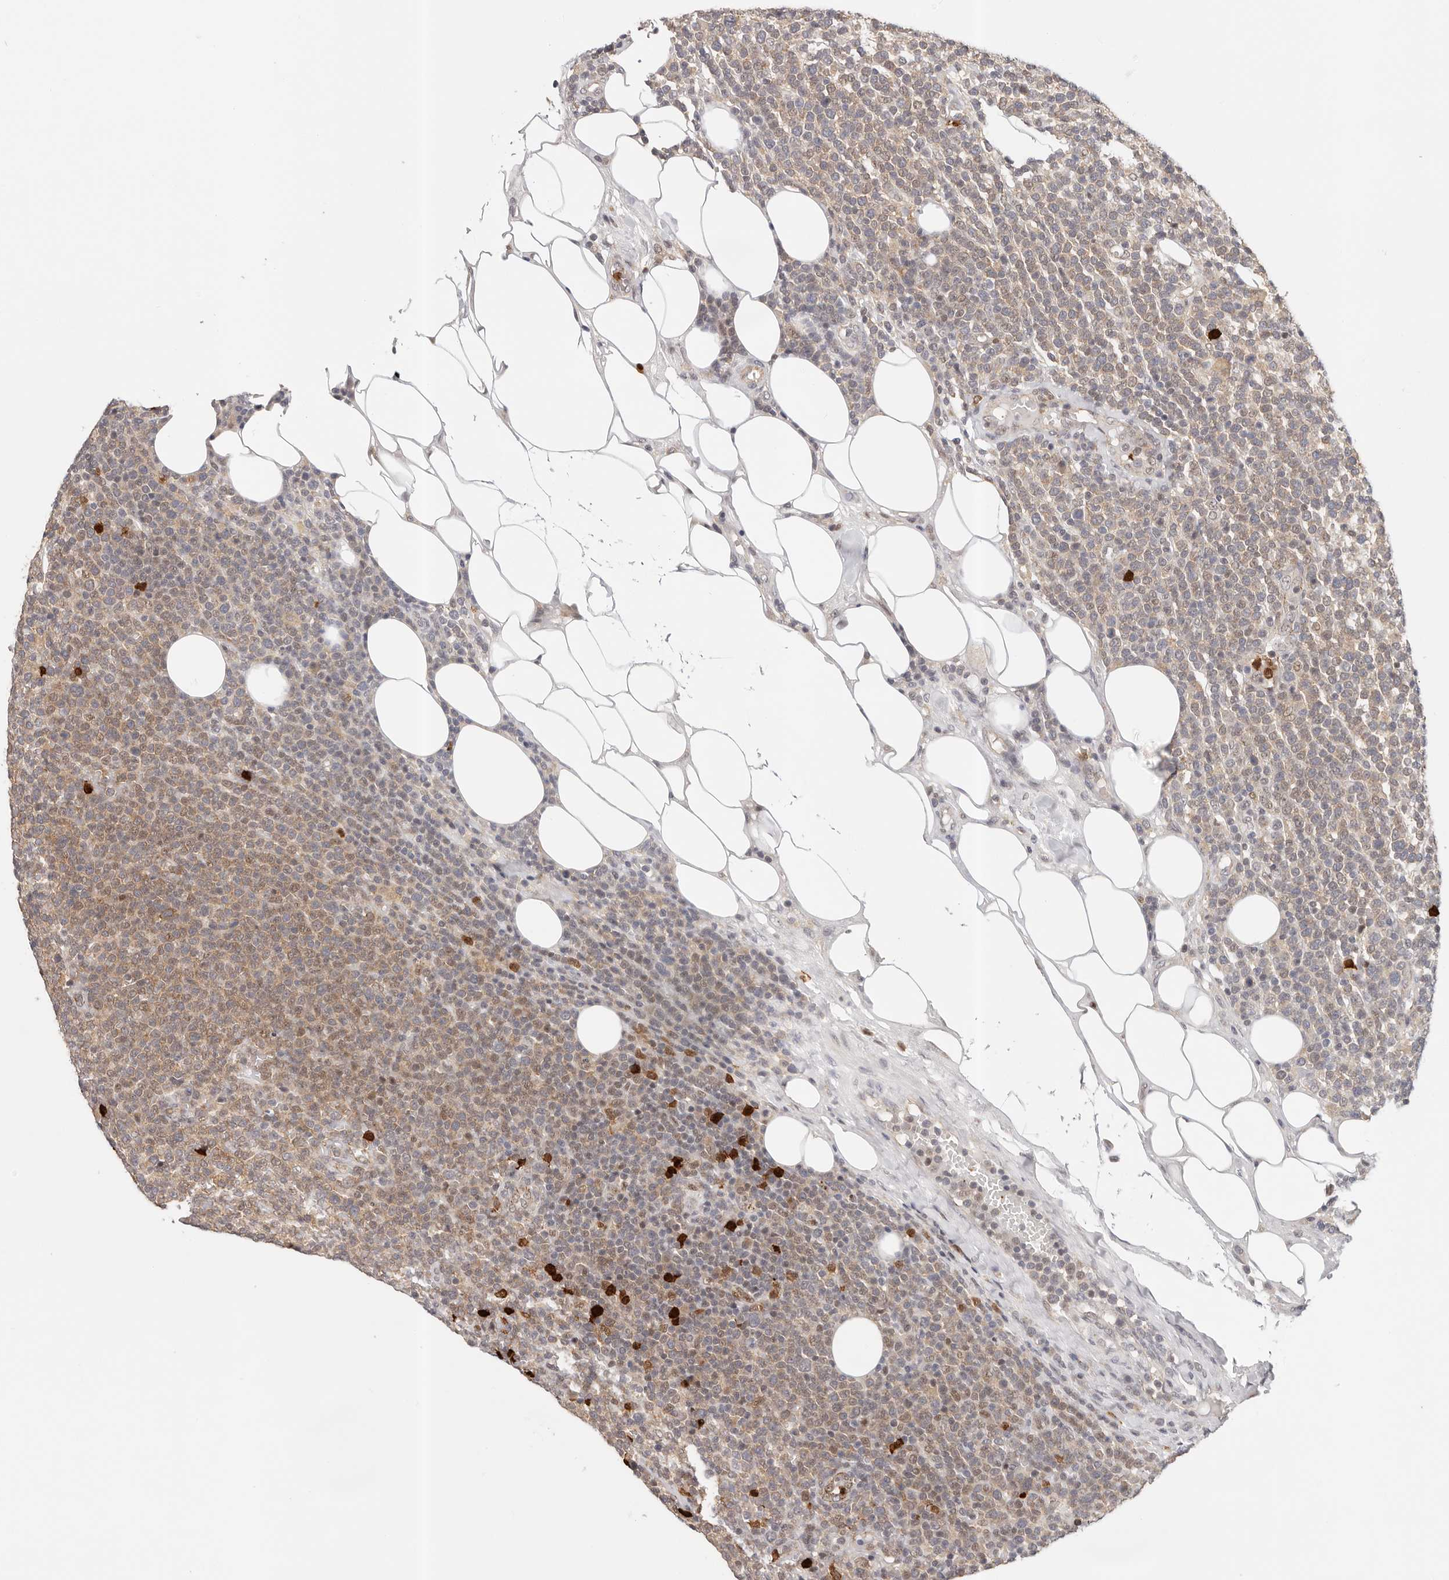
{"staining": {"intensity": "moderate", "quantity": ">75%", "location": "cytoplasmic/membranous,nuclear"}, "tissue": "lymphoma", "cell_type": "Tumor cells", "image_type": "cancer", "snomed": [{"axis": "morphology", "description": "Malignant lymphoma, non-Hodgkin's type, High grade"}, {"axis": "topography", "description": "Lymph node"}], "caption": "Immunohistochemistry (IHC) (DAB (3,3'-diaminobenzidine)) staining of human lymphoma displays moderate cytoplasmic/membranous and nuclear protein expression in approximately >75% of tumor cells.", "gene": "AFDN", "patient": {"sex": "male", "age": 61}}